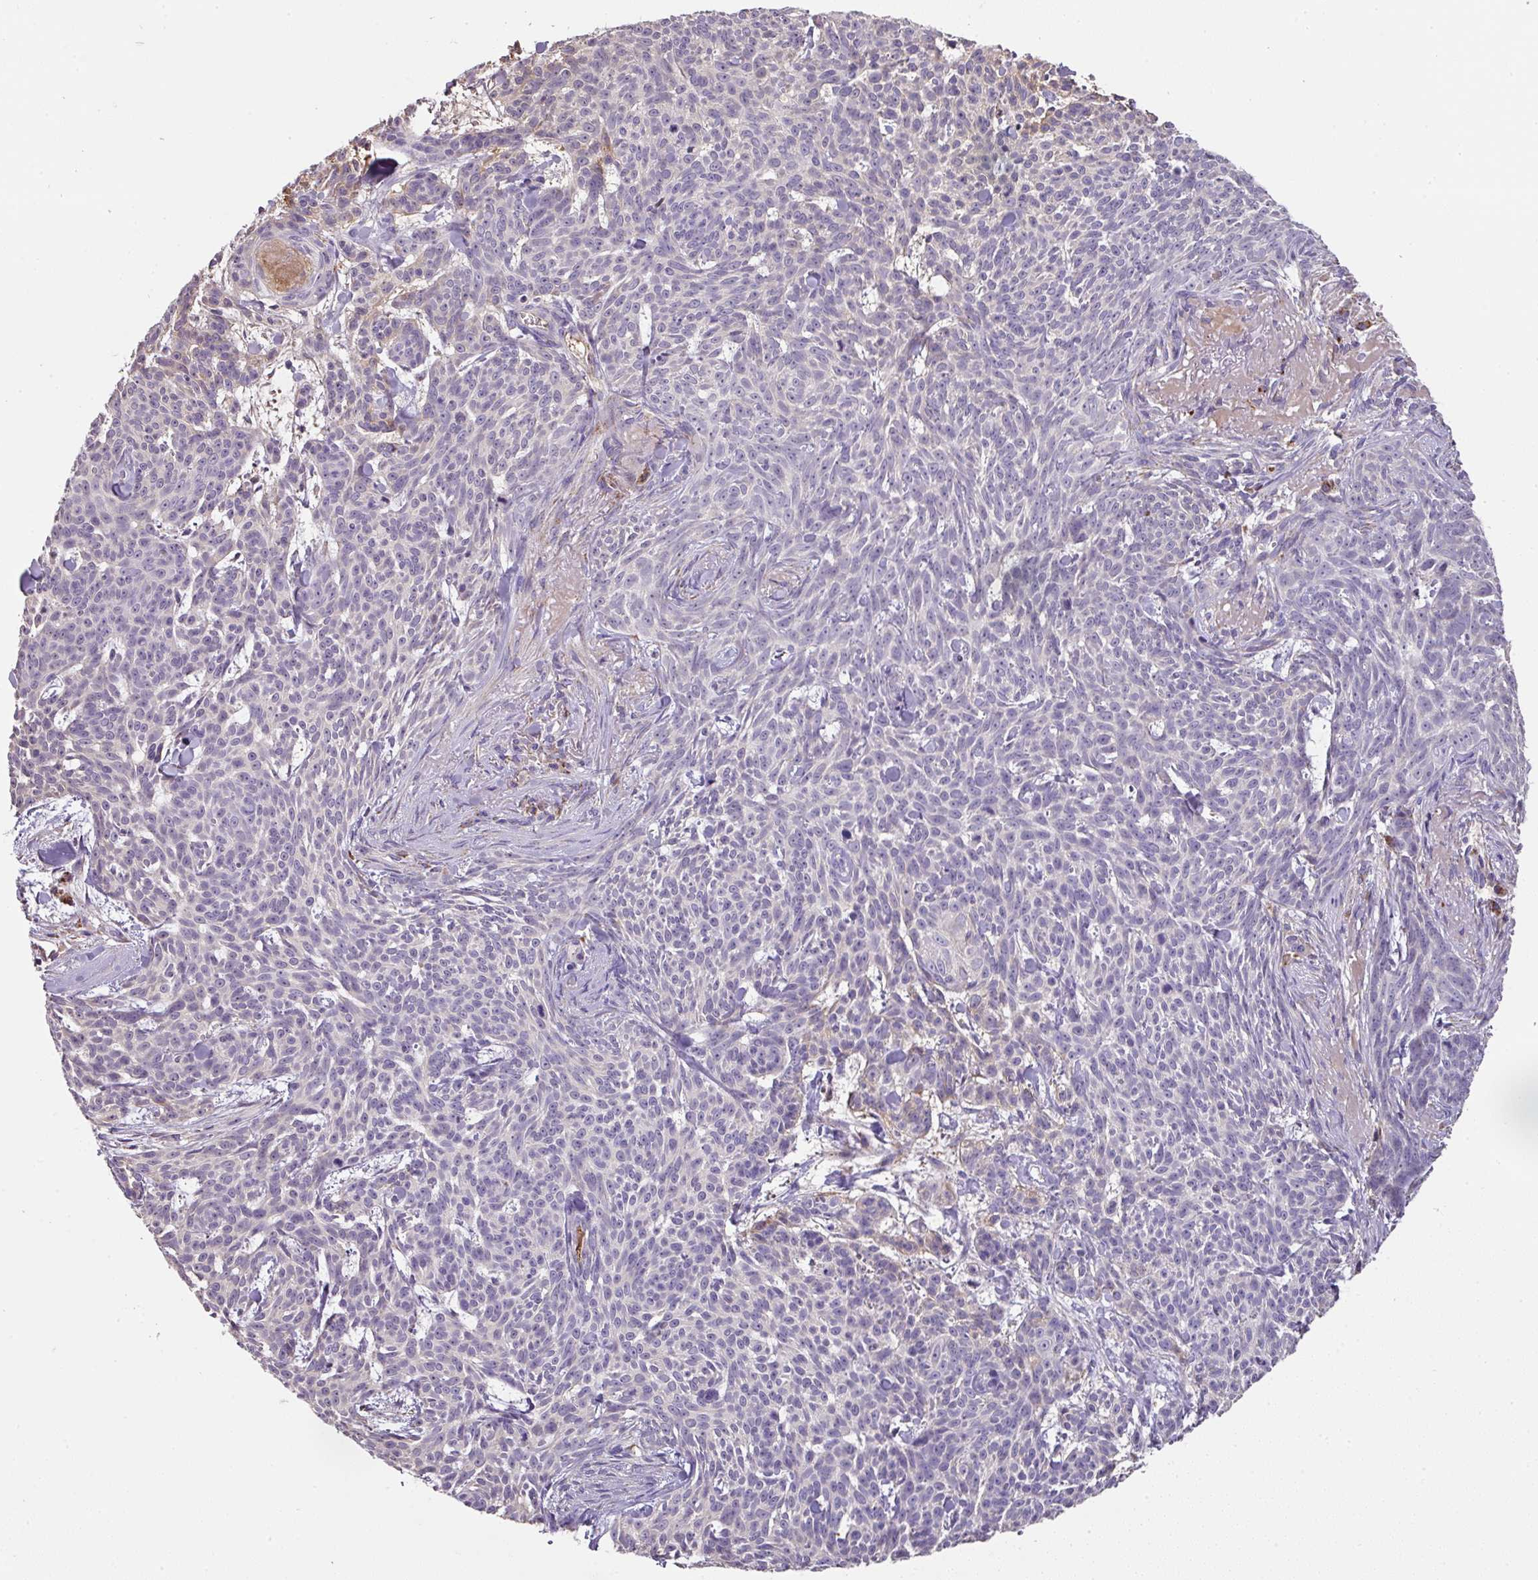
{"staining": {"intensity": "negative", "quantity": "none", "location": "none"}, "tissue": "skin cancer", "cell_type": "Tumor cells", "image_type": "cancer", "snomed": [{"axis": "morphology", "description": "Basal cell carcinoma"}, {"axis": "topography", "description": "Skin"}], "caption": "Tumor cells are negative for protein expression in human skin cancer.", "gene": "CCZ1", "patient": {"sex": "female", "age": 93}}